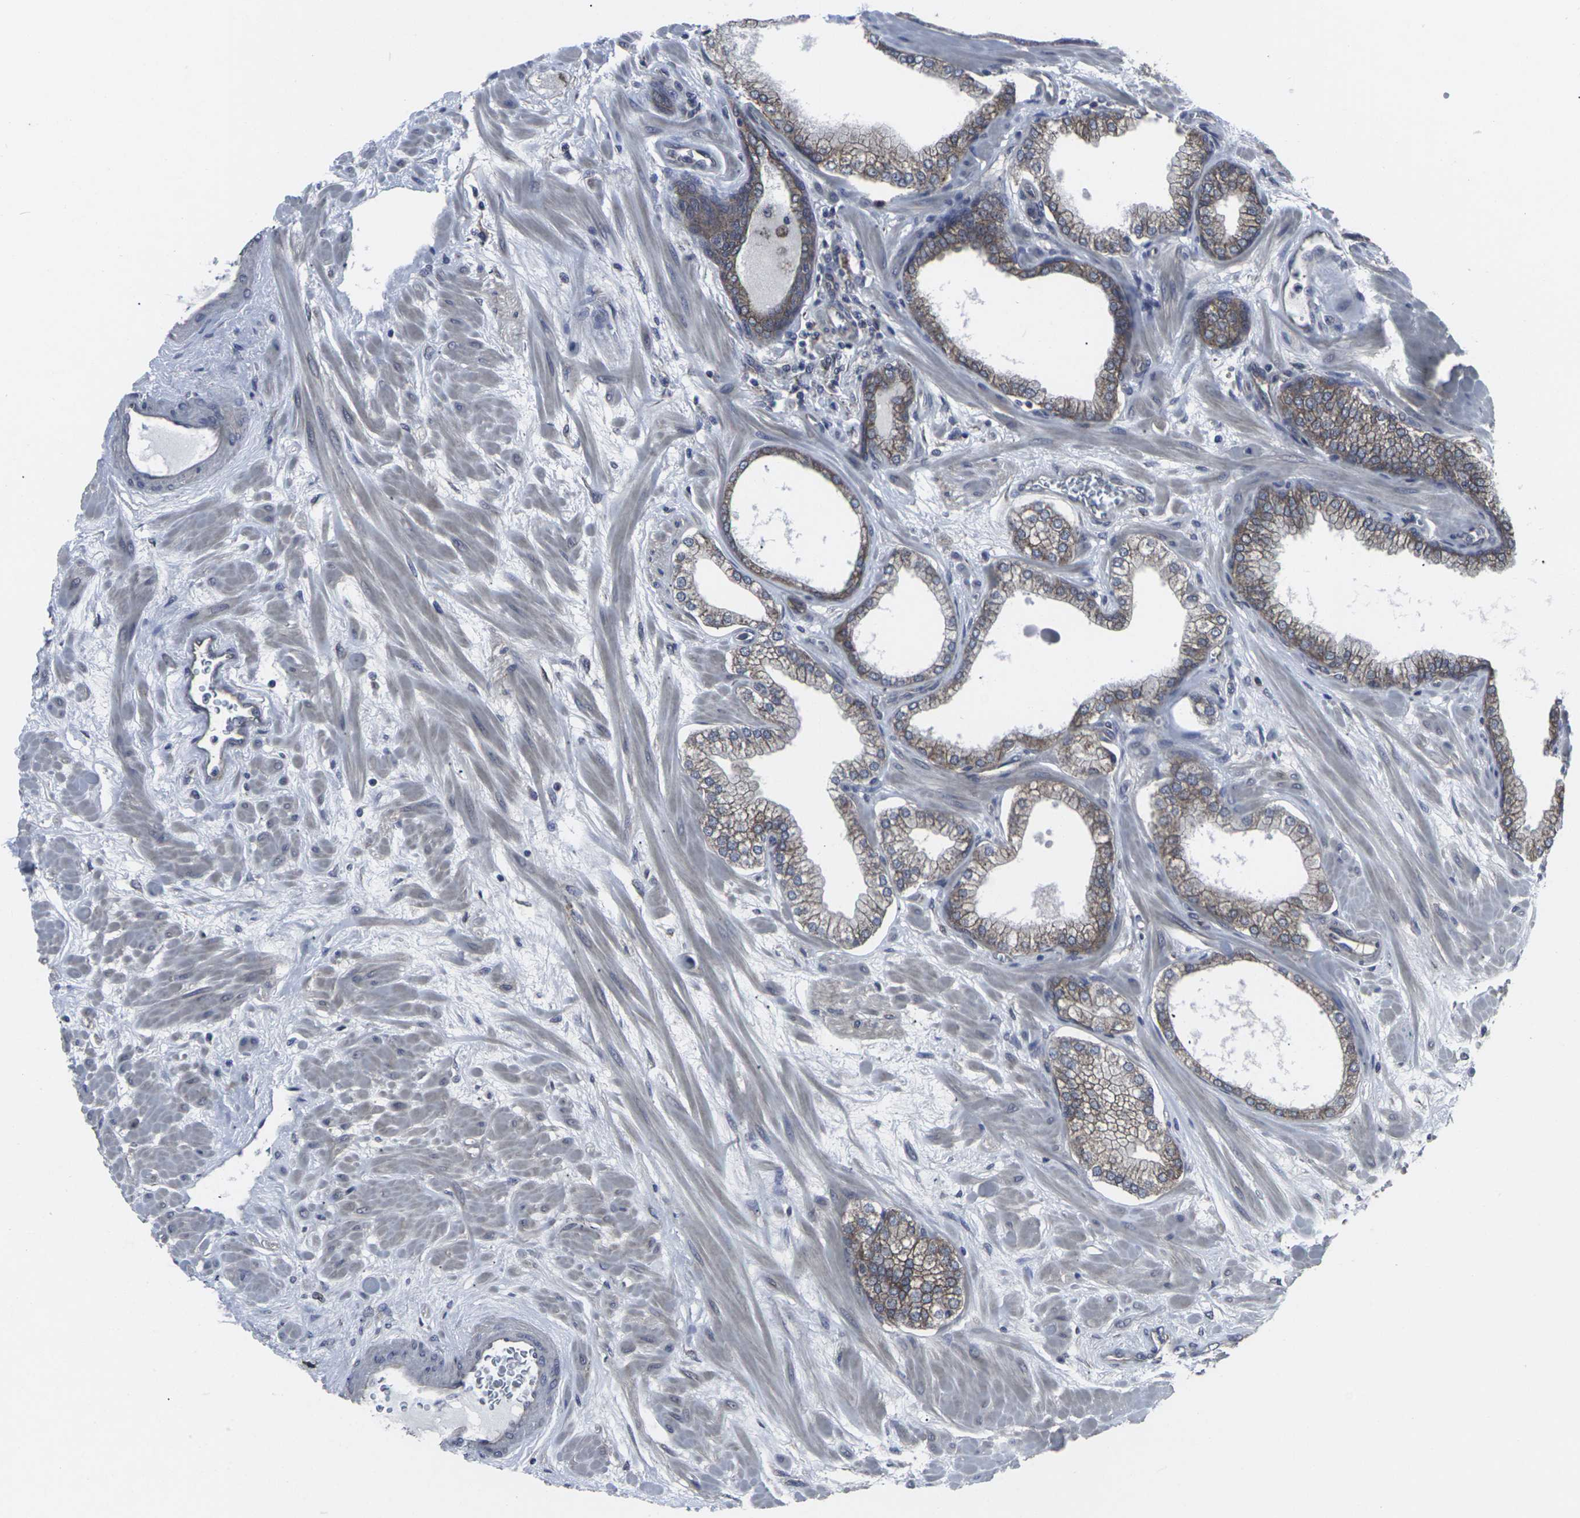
{"staining": {"intensity": "moderate", "quantity": ">75%", "location": "cytoplasmic/membranous"}, "tissue": "prostate", "cell_type": "Glandular cells", "image_type": "normal", "snomed": [{"axis": "morphology", "description": "Normal tissue, NOS"}, {"axis": "morphology", "description": "Urothelial carcinoma, Low grade"}, {"axis": "topography", "description": "Urinary bladder"}, {"axis": "topography", "description": "Prostate"}], "caption": "Immunohistochemical staining of benign human prostate reveals moderate cytoplasmic/membranous protein expression in approximately >75% of glandular cells. The staining was performed using DAB (3,3'-diaminobenzidine) to visualize the protein expression in brown, while the nuclei were stained in blue with hematoxylin (Magnification: 20x).", "gene": "MAPKAPK2", "patient": {"sex": "male", "age": 60}}